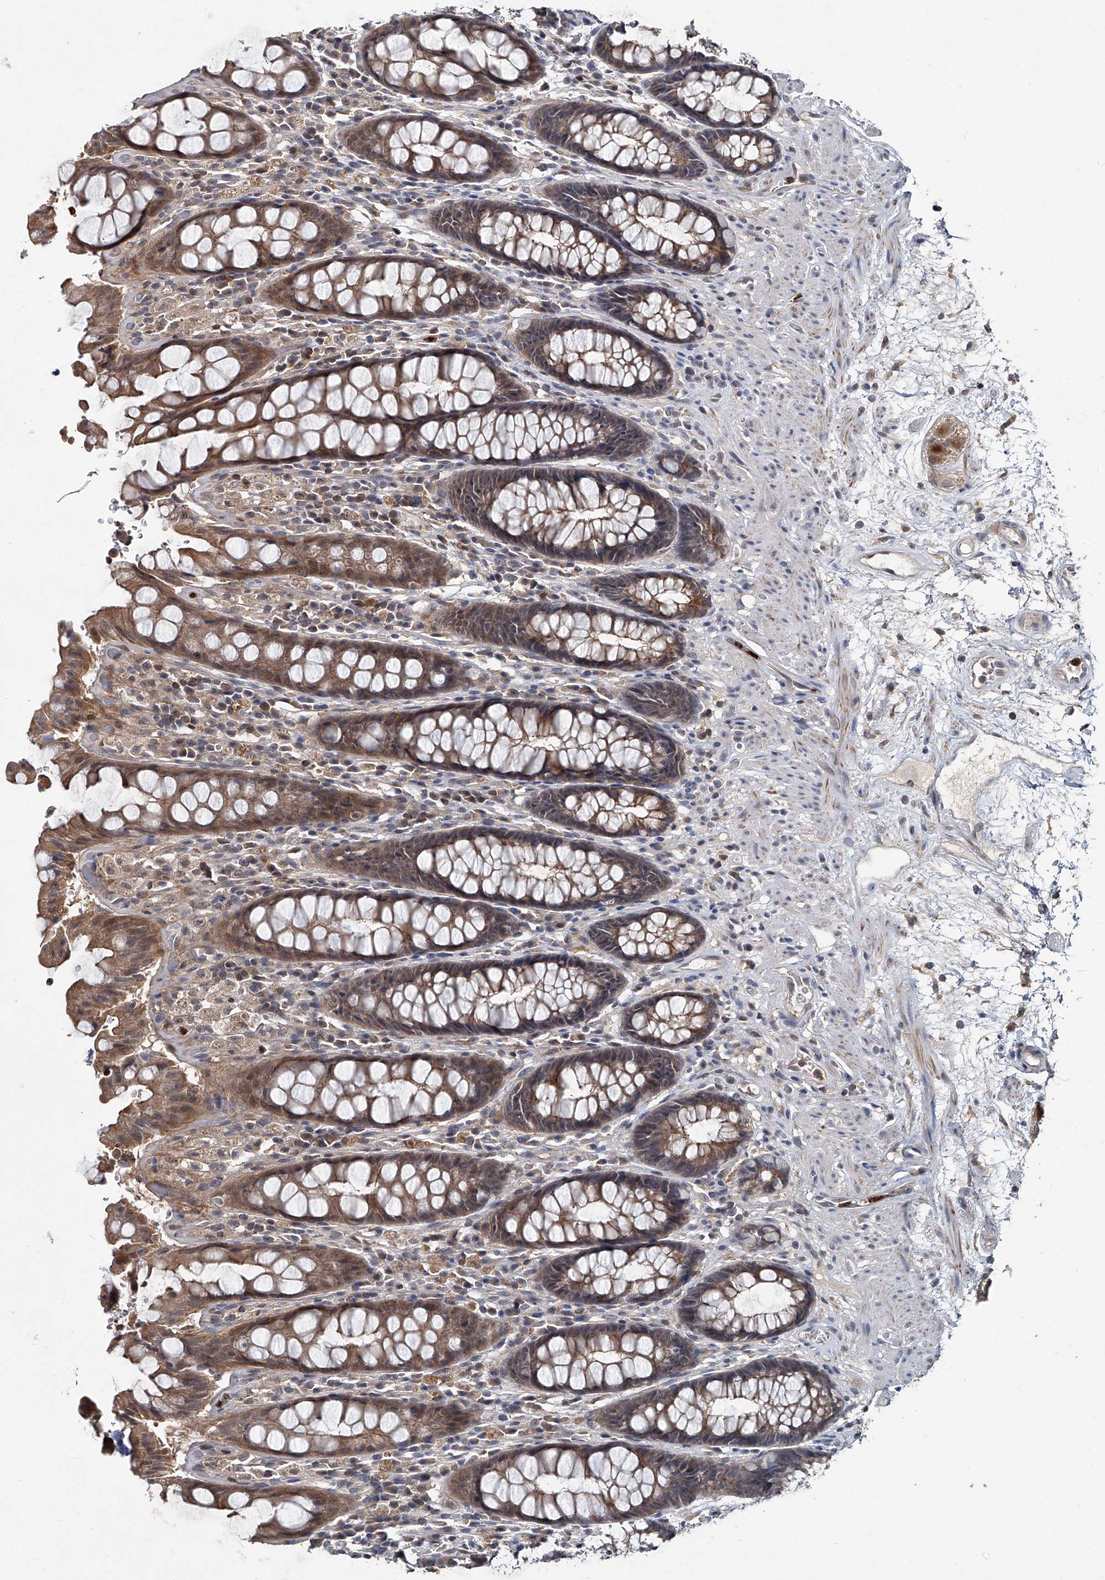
{"staining": {"intensity": "moderate", "quantity": ">75%", "location": "cytoplasmic/membranous"}, "tissue": "rectum", "cell_type": "Glandular cells", "image_type": "normal", "snomed": [{"axis": "morphology", "description": "Normal tissue, NOS"}, {"axis": "topography", "description": "Rectum"}], "caption": "Protein expression by IHC demonstrates moderate cytoplasmic/membranous staining in about >75% of glandular cells in normal rectum. (DAB = brown stain, brightfield microscopy at high magnification).", "gene": "AKNAD1", "patient": {"sex": "male", "age": 64}}